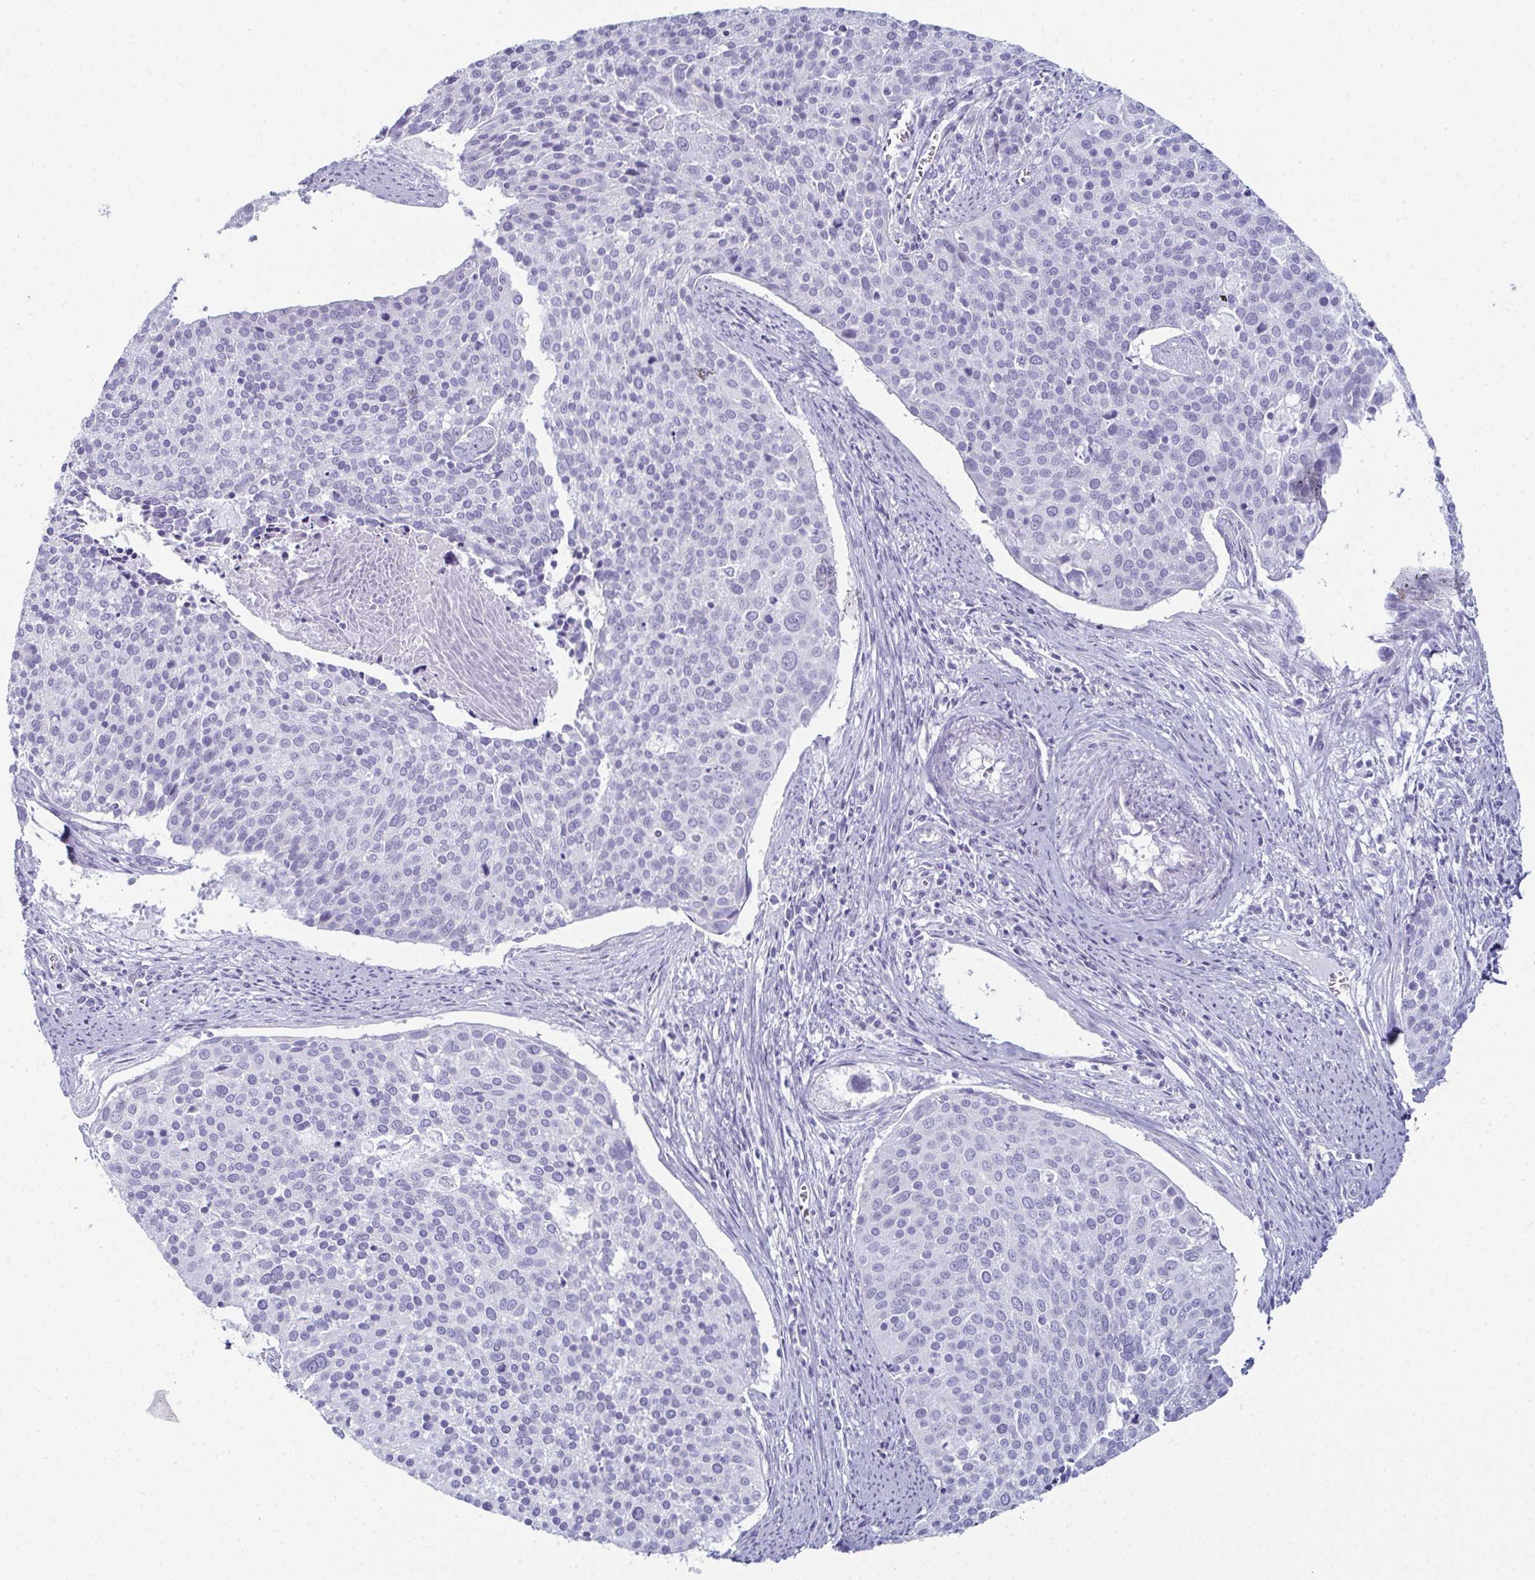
{"staining": {"intensity": "negative", "quantity": "none", "location": "none"}, "tissue": "cervical cancer", "cell_type": "Tumor cells", "image_type": "cancer", "snomed": [{"axis": "morphology", "description": "Squamous cell carcinoma, NOS"}, {"axis": "topography", "description": "Cervix"}], "caption": "Human squamous cell carcinoma (cervical) stained for a protein using IHC displays no positivity in tumor cells.", "gene": "ENKUR", "patient": {"sex": "female", "age": 39}}